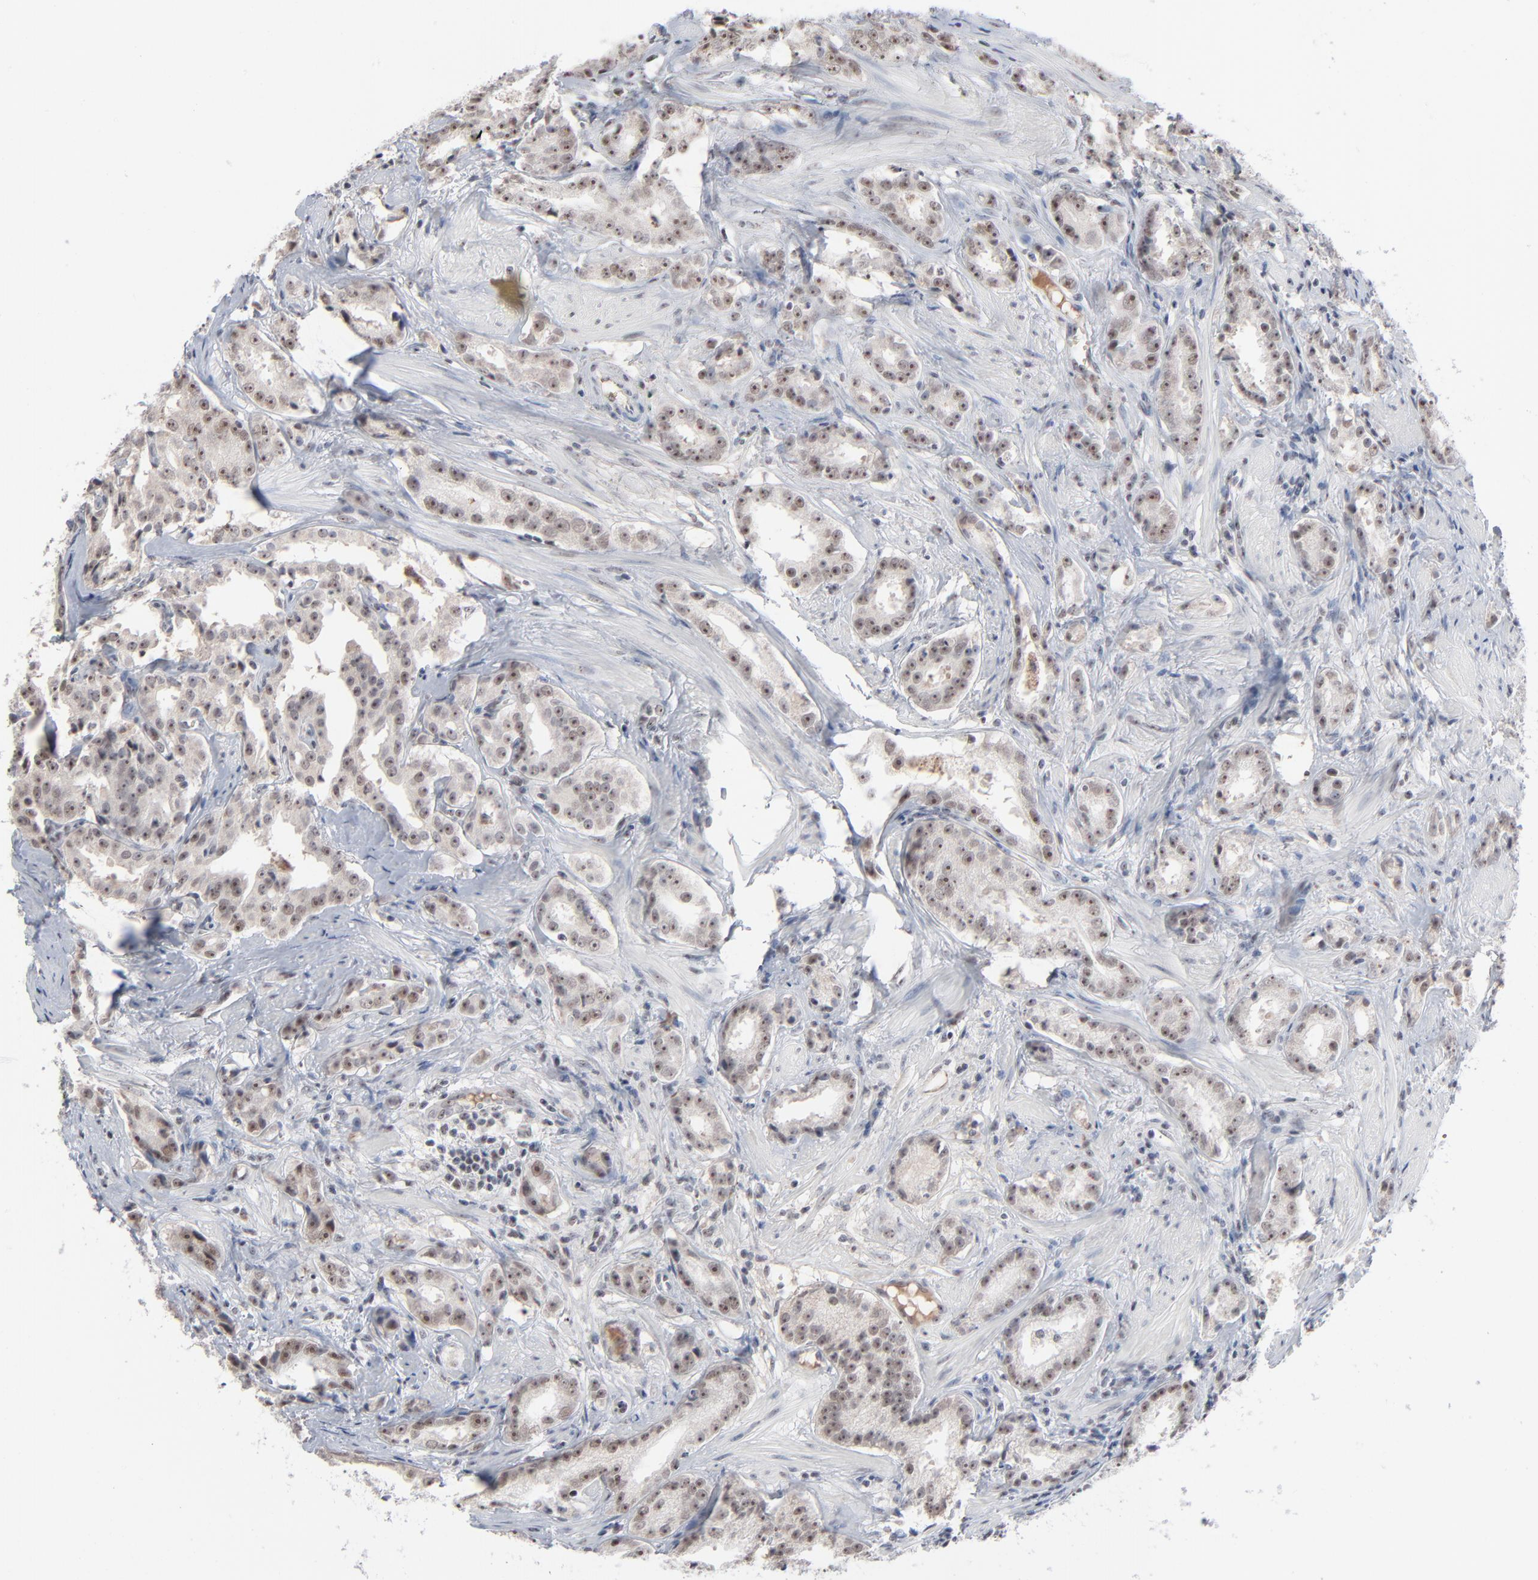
{"staining": {"intensity": "weak", "quantity": ">75%", "location": "nuclear"}, "tissue": "prostate cancer", "cell_type": "Tumor cells", "image_type": "cancer", "snomed": [{"axis": "morphology", "description": "Adenocarcinoma, Medium grade"}, {"axis": "topography", "description": "Prostate"}], "caption": "Immunohistochemistry image of human prostate medium-grade adenocarcinoma stained for a protein (brown), which shows low levels of weak nuclear expression in about >75% of tumor cells.", "gene": "MPHOSPH6", "patient": {"sex": "male", "age": 53}}